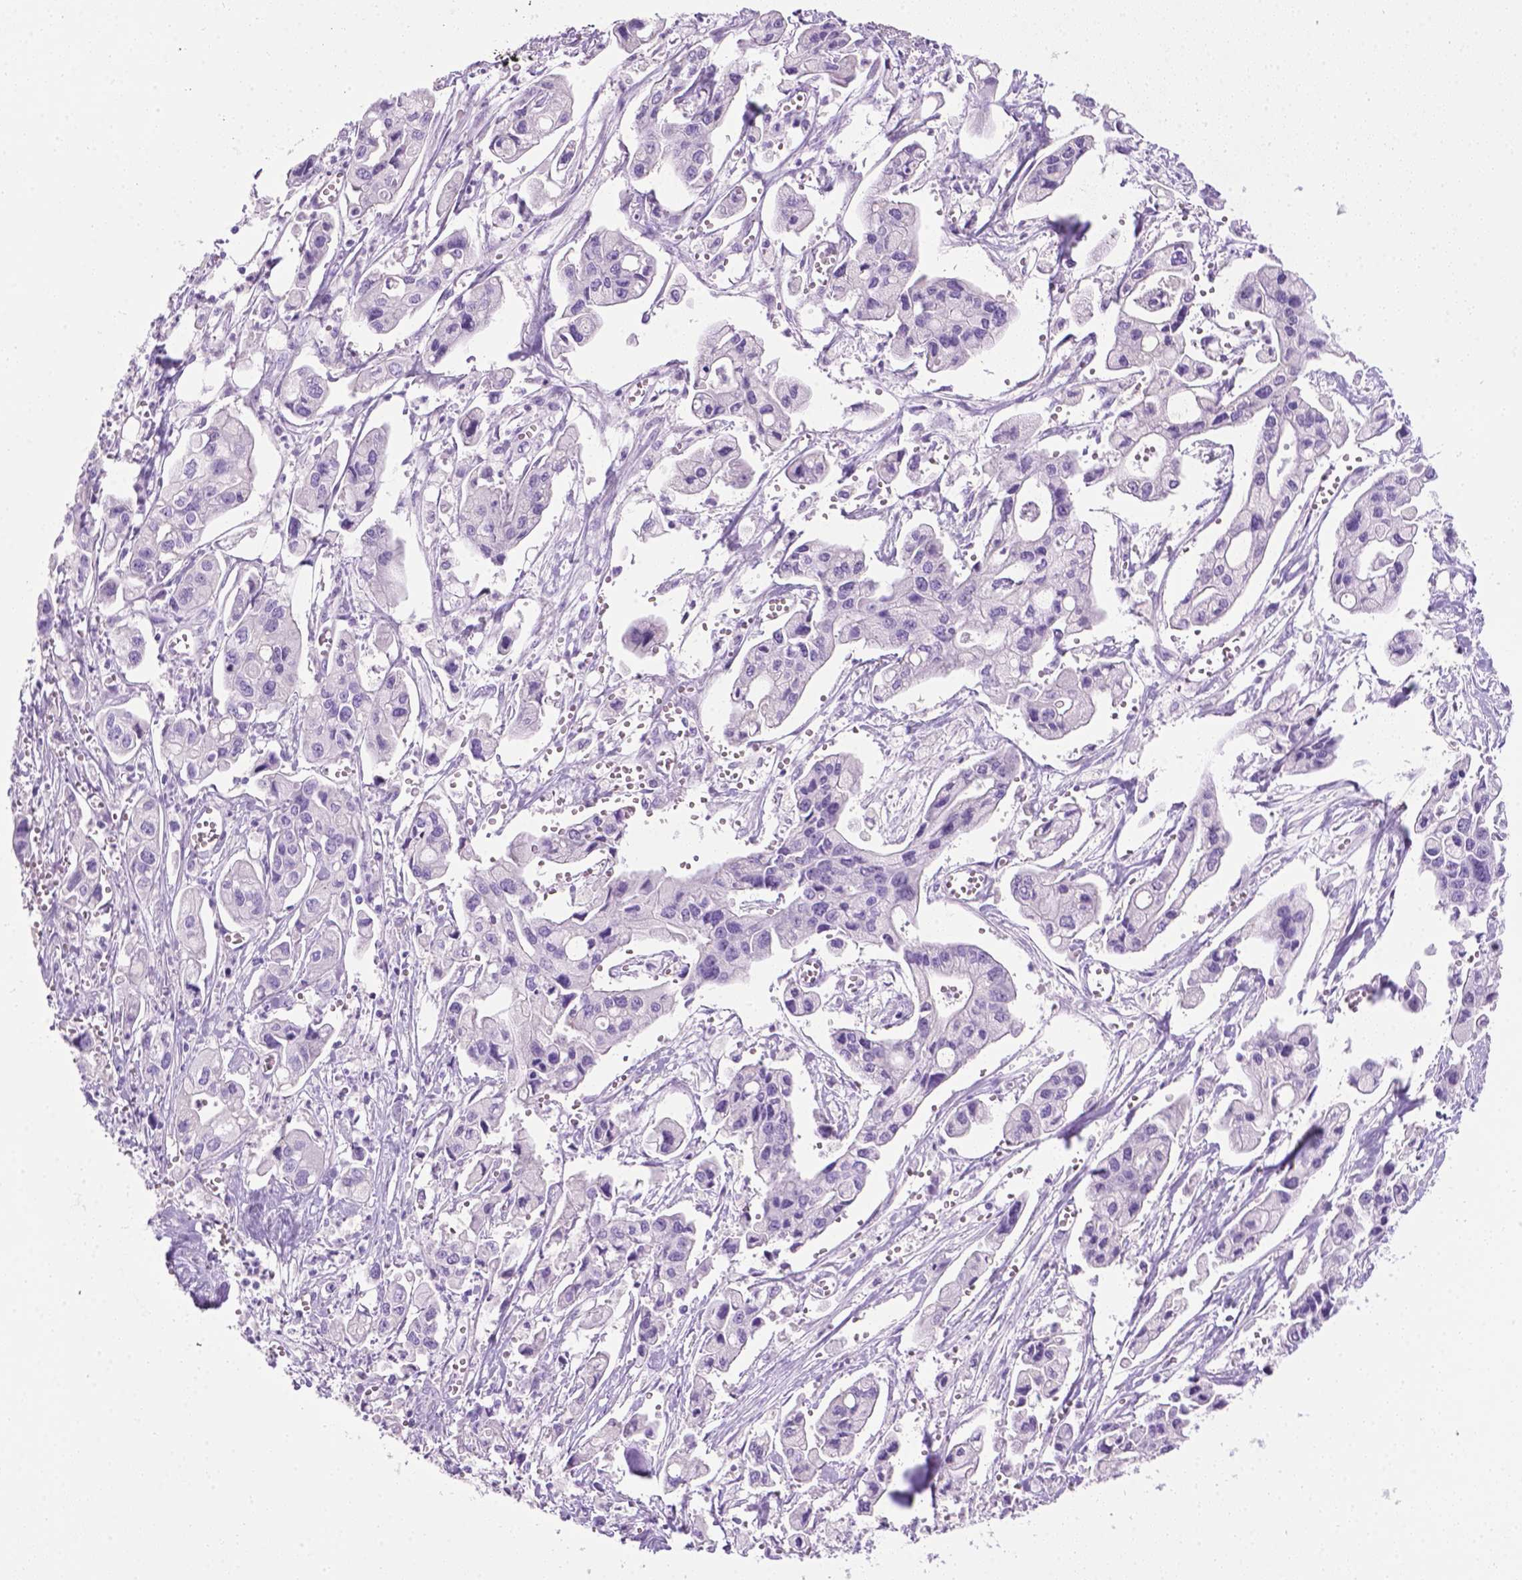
{"staining": {"intensity": "negative", "quantity": "none", "location": "none"}, "tissue": "pancreatic cancer", "cell_type": "Tumor cells", "image_type": "cancer", "snomed": [{"axis": "morphology", "description": "Adenocarcinoma, NOS"}, {"axis": "topography", "description": "Pancreas"}], "caption": "Immunohistochemical staining of adenocarcinoma (pancreatic) shows no significant expression in tumor cells.", "gene": "LELP1", "patient": {"sex": "male", "age": 70}}